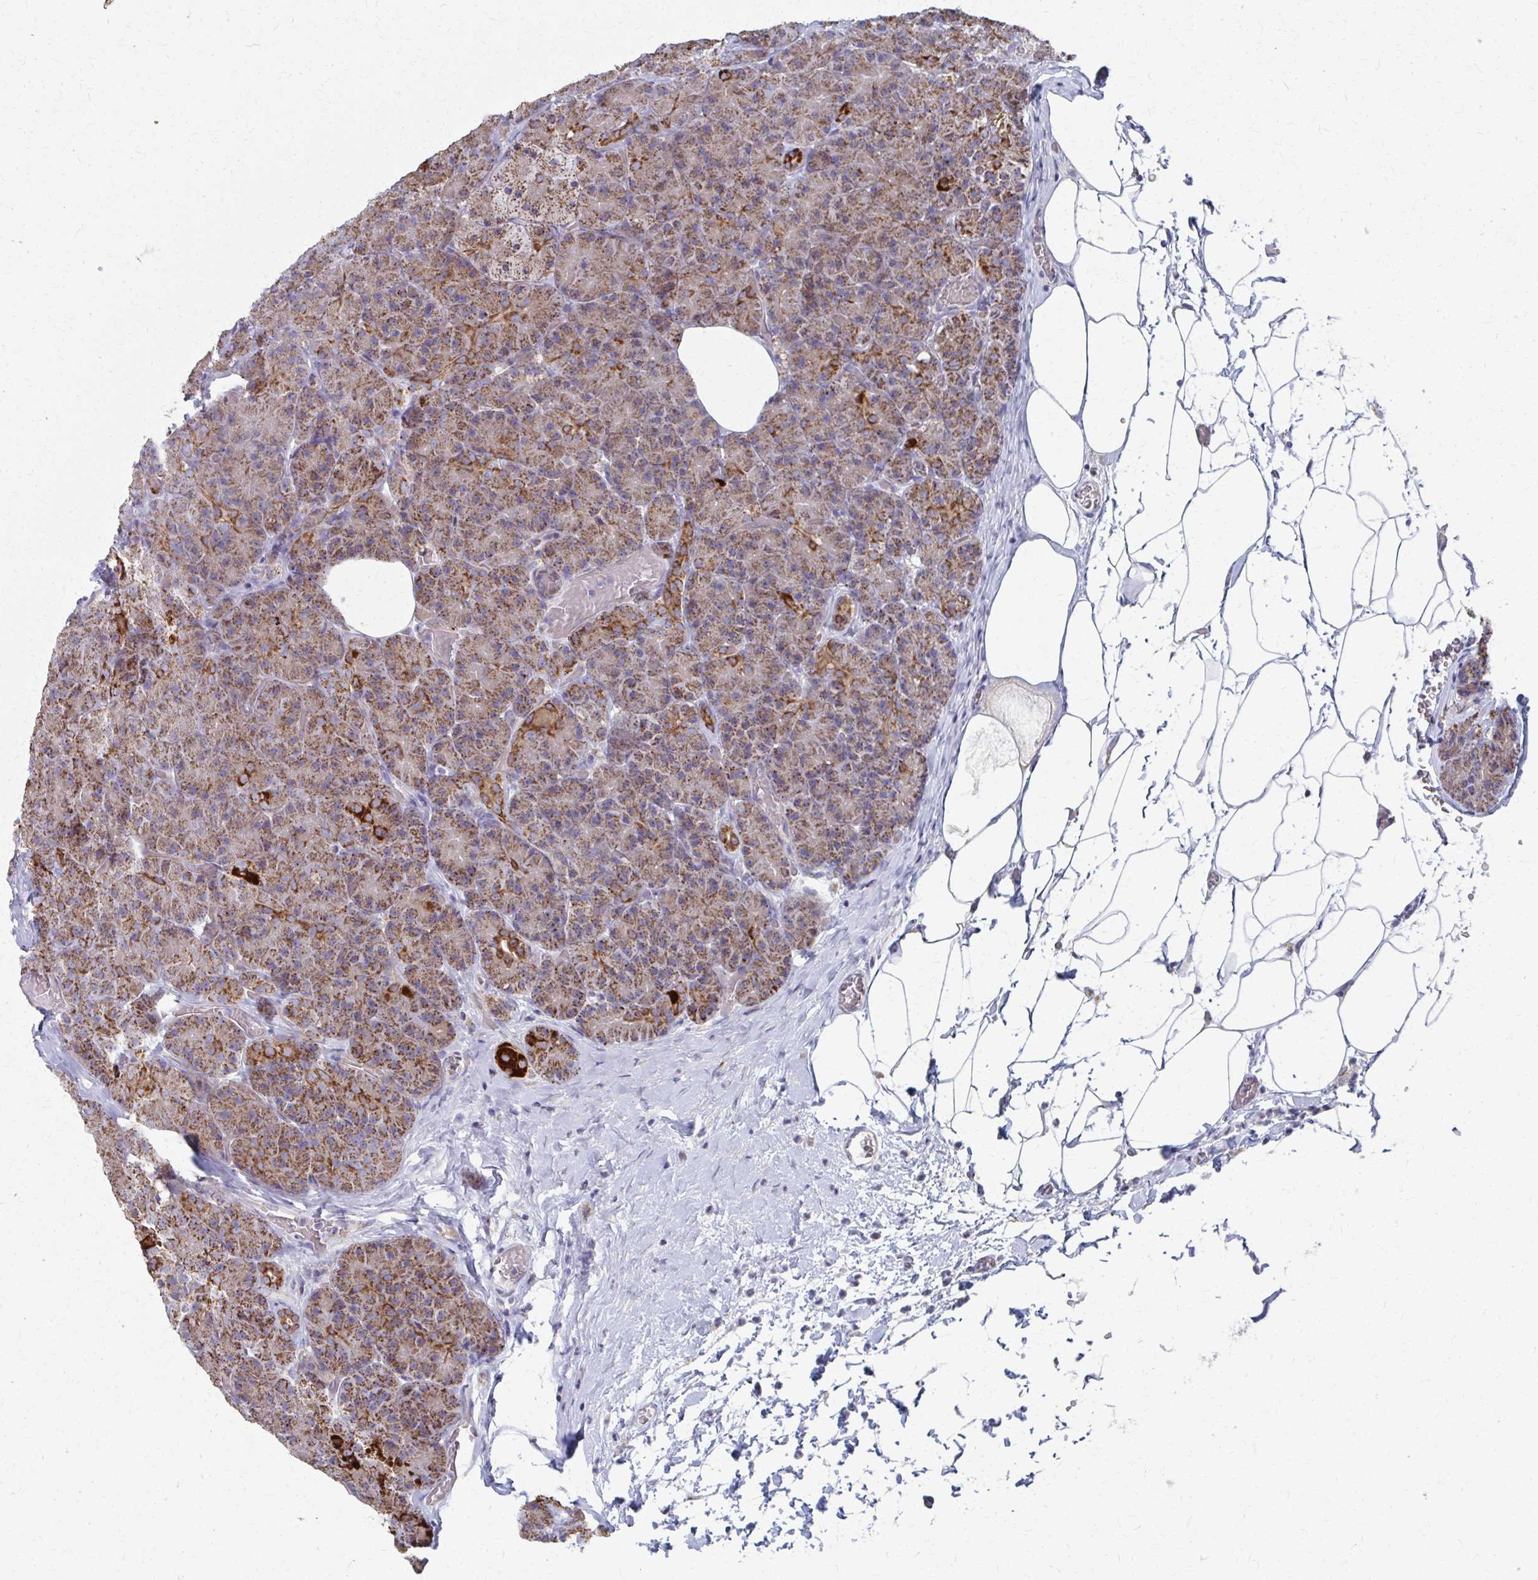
{"staining": {"intensity": "moderate", "quantity": "25%-75%", "location": "cytoplasmic/membranous"}, "tissue": "pancreas", "cell_type": "Exocrine glandular cells", "image_type": "normal", "snomed": [{"axis": "morphology", "description": "Normal tissue, NOS"}, {"axis": "topography", "description": "Pancreas"}], "caption": "Protein staining shows moderate cytoplasmic/membranous expression in about 25%-75% of exocrine glandular cells in unremarkable pancreas.", "gene": "FAHD1", "patient": {"sex": "male", "age": 57}}